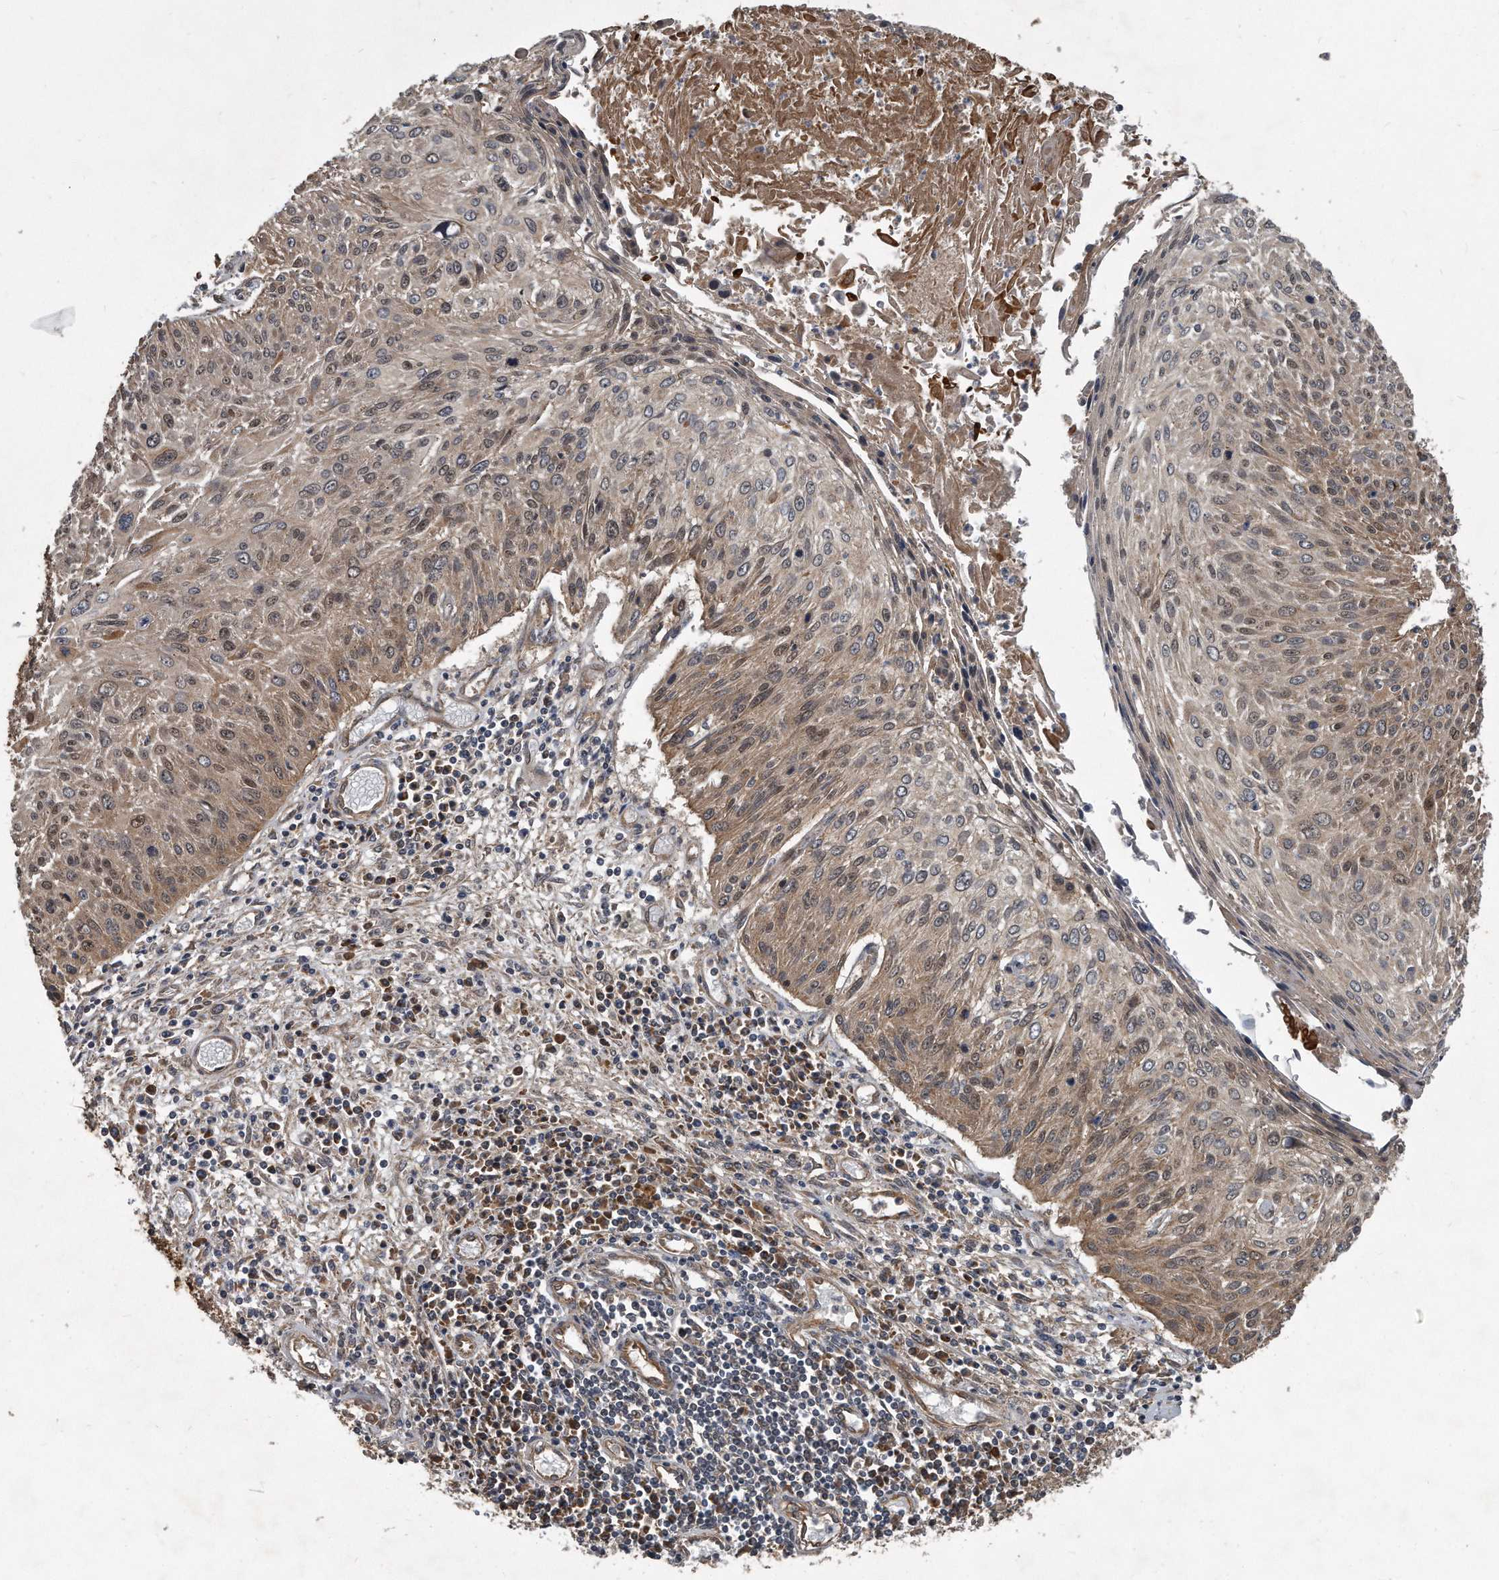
{"staining": {"intensity": "moderate", "quantity": ">75%", "location": "cytoplasmic/membranous,nuclear"}, "tissue": "cervical cancer", "cell_type": "Tumor cells", "image_type": "cancer", "snomed": [{"axis": "morphology", "description": "Squamous cell carcinoma, NOS"}, {"axis": "topography", "description": "Cervix"}], "caption": "Human cervical cancer stained with a brown dye displays moderate cytoplasmic/membranous and nuclear positive positivity in about >75% of tumor cells.", "gene": "FAM136A", "patient": {"sex": "female", "age": 51}}